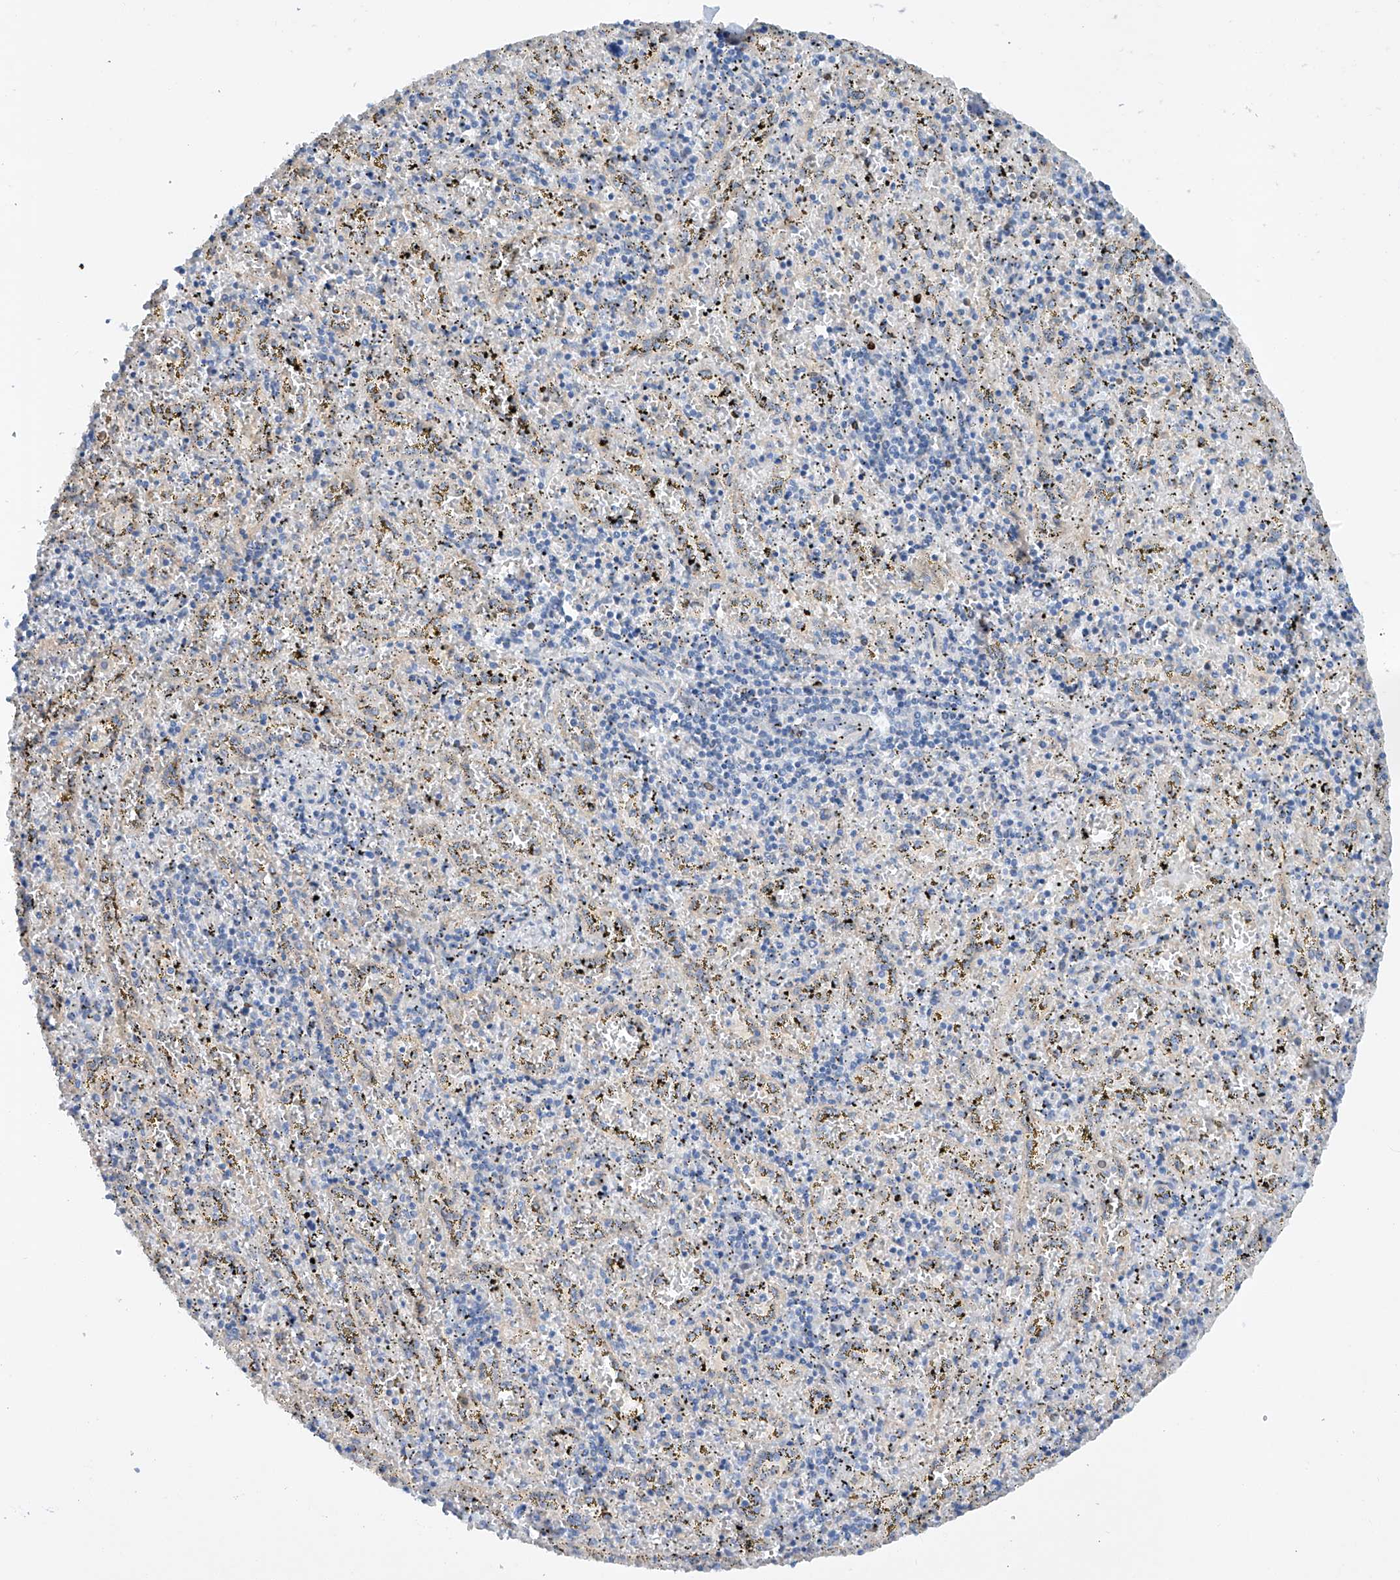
{"staining": {"intensity": "negative", "quantity": "none", "location": "none"}, "tissue": "spleen", "cell_type": "Cells in red pulp", "image_type": "normal", "snomed": [{"axis": "morphology", "description": "Normal tissue, NOS"}, {"axis": "topography", "description": "Spleen"}], "caption": "An immunohistochemistry photomicrograph of normal spleen is shown. There is no staining in cells in red pulp of spleen. (DAB immunohistochemistry (IHC) with hematoxylin counter stain).", "gene": "CEP85L", "patient": {"sex": "male", "age": 11}}